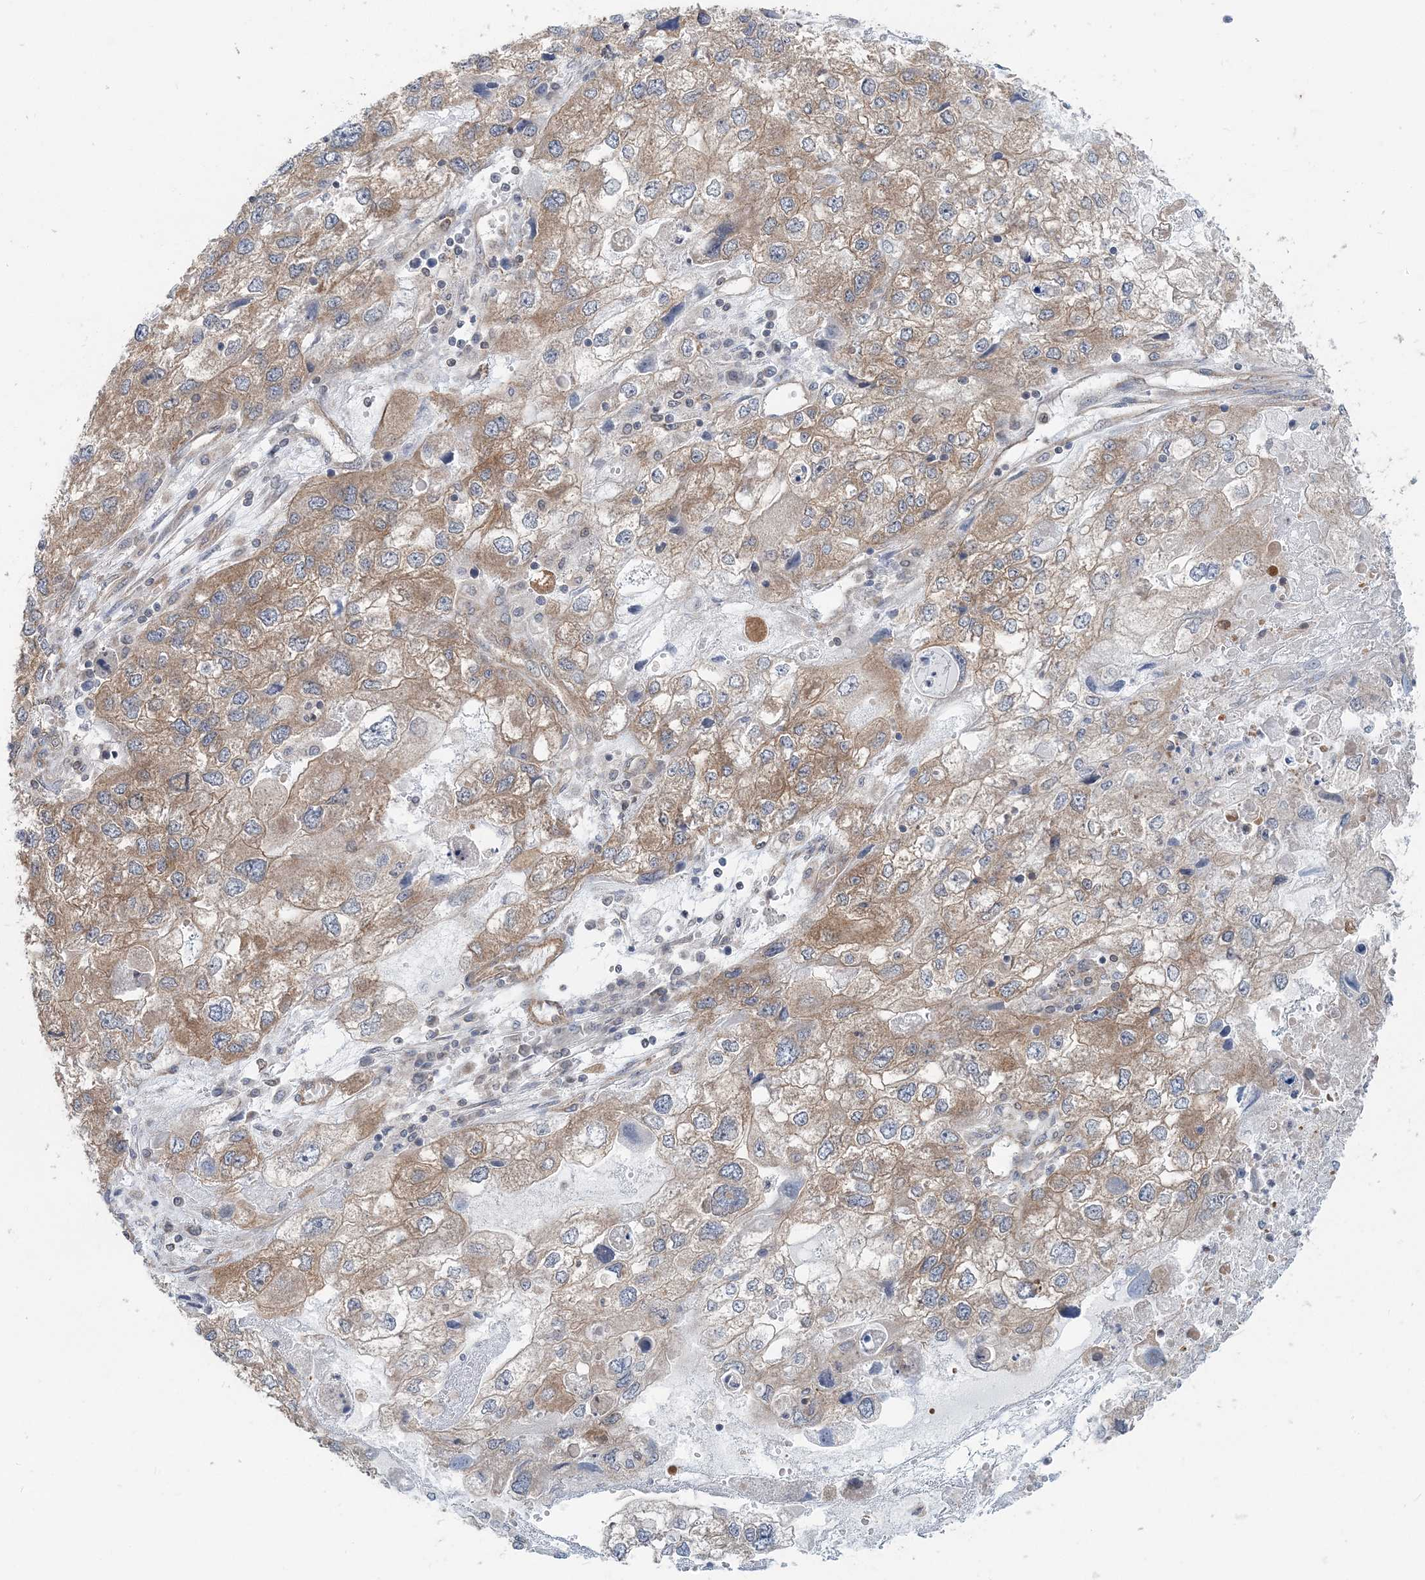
{"staining": {"intensity": "moderate", "quantity": "25%-75%", "location": "cytoplasmic/membranous"}, "tissue": "endometrial cancer", "cell_type": "Tumor cells", "image_type": "cancer", "snomed": [{"axis": "morphology", "description": "Adenocarcinoma, NOS"}, {"axis": "topography", "description": "Endometrium"}], "caption": "Tumor cells show medium levels of moderate cytoplasmic/membranous staining in approximately 25%-75% of cells in endometrial cancer.", "gene": "MOB4", "patient": {"sex": "female", "age": 49}}